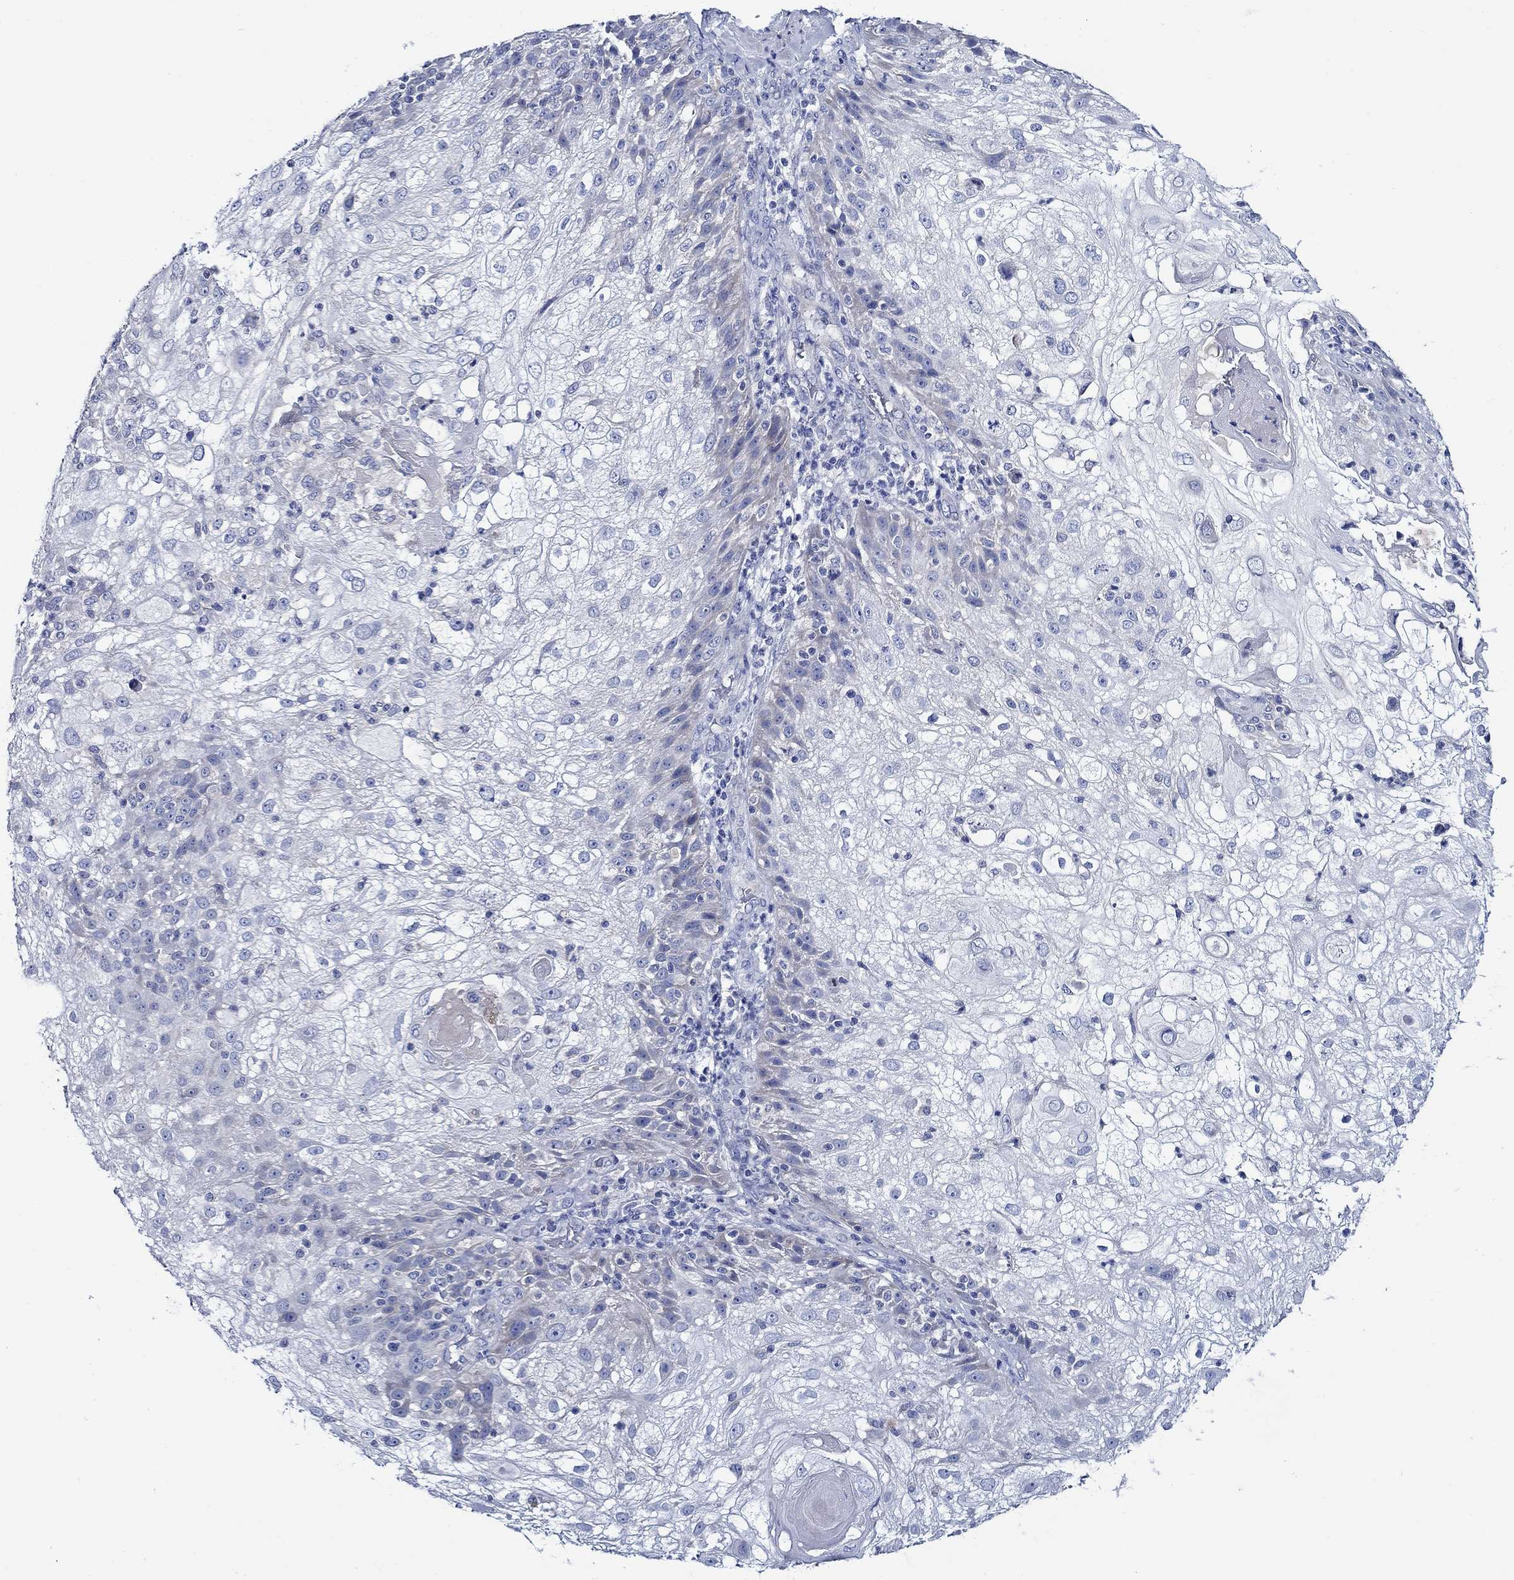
{"staining": {"intensity": "negative", "quantity": "none", "location": "none"}, "tissue": "skin cancer", "cell_type": "Tumor cells", "image_type": "cancer", "snomed": [{"axis": "morphology", "description": "Normal tissue, NOS"}, {"axis": "morphology", "description": "Squamous cell carcinoma, NOS"}, {"axis": "topography", "description": "Skin"}], "caption": "Photomicrograph shows no significant protein positivity in tumor cells of skin cancer.", "gene": "SKOR1", "patient": {"sex": "female", "age": 83}}